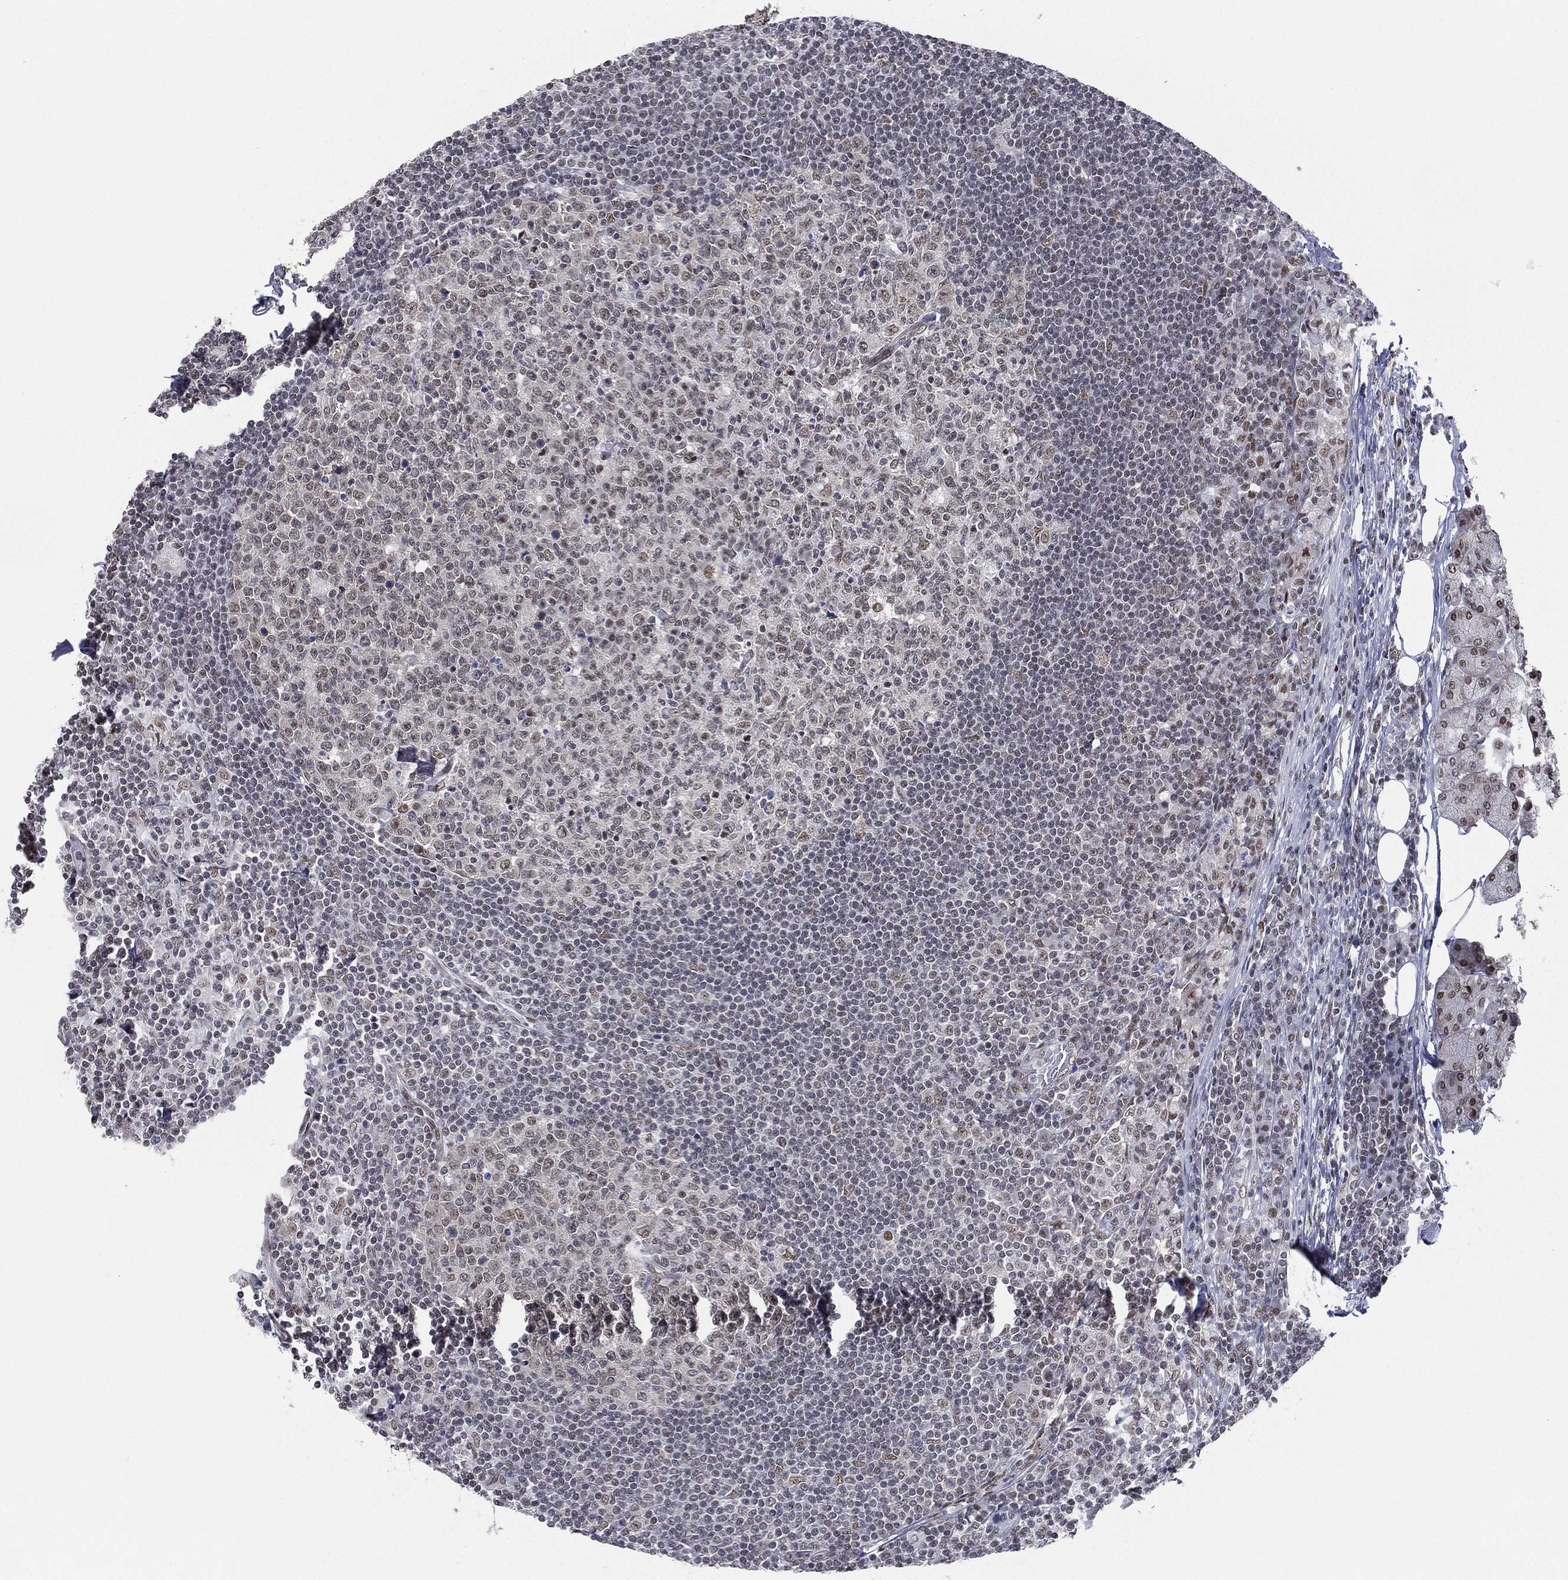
{"staining": {"intensity": "weak", "quantity": "<25%", "location": "nuclear"}, "tissue": "lymph node", "cell_type": "Germinal center cells", "image_type": "normal", "snomed": [{"axis": "morphology", "description": "Normal tissue, NOS"}, {"axis": "topography", "description": "Lymph node"}, {"axis": "topography", "description": "Salivary gland"}], "caption": "Human lymph node stained for a protein using immunohistochemistry (IHC) demonstrates no positivity in germinal center cells.", "gene": "FUBP3", "patient": {"sex": "male", "age": 83}}